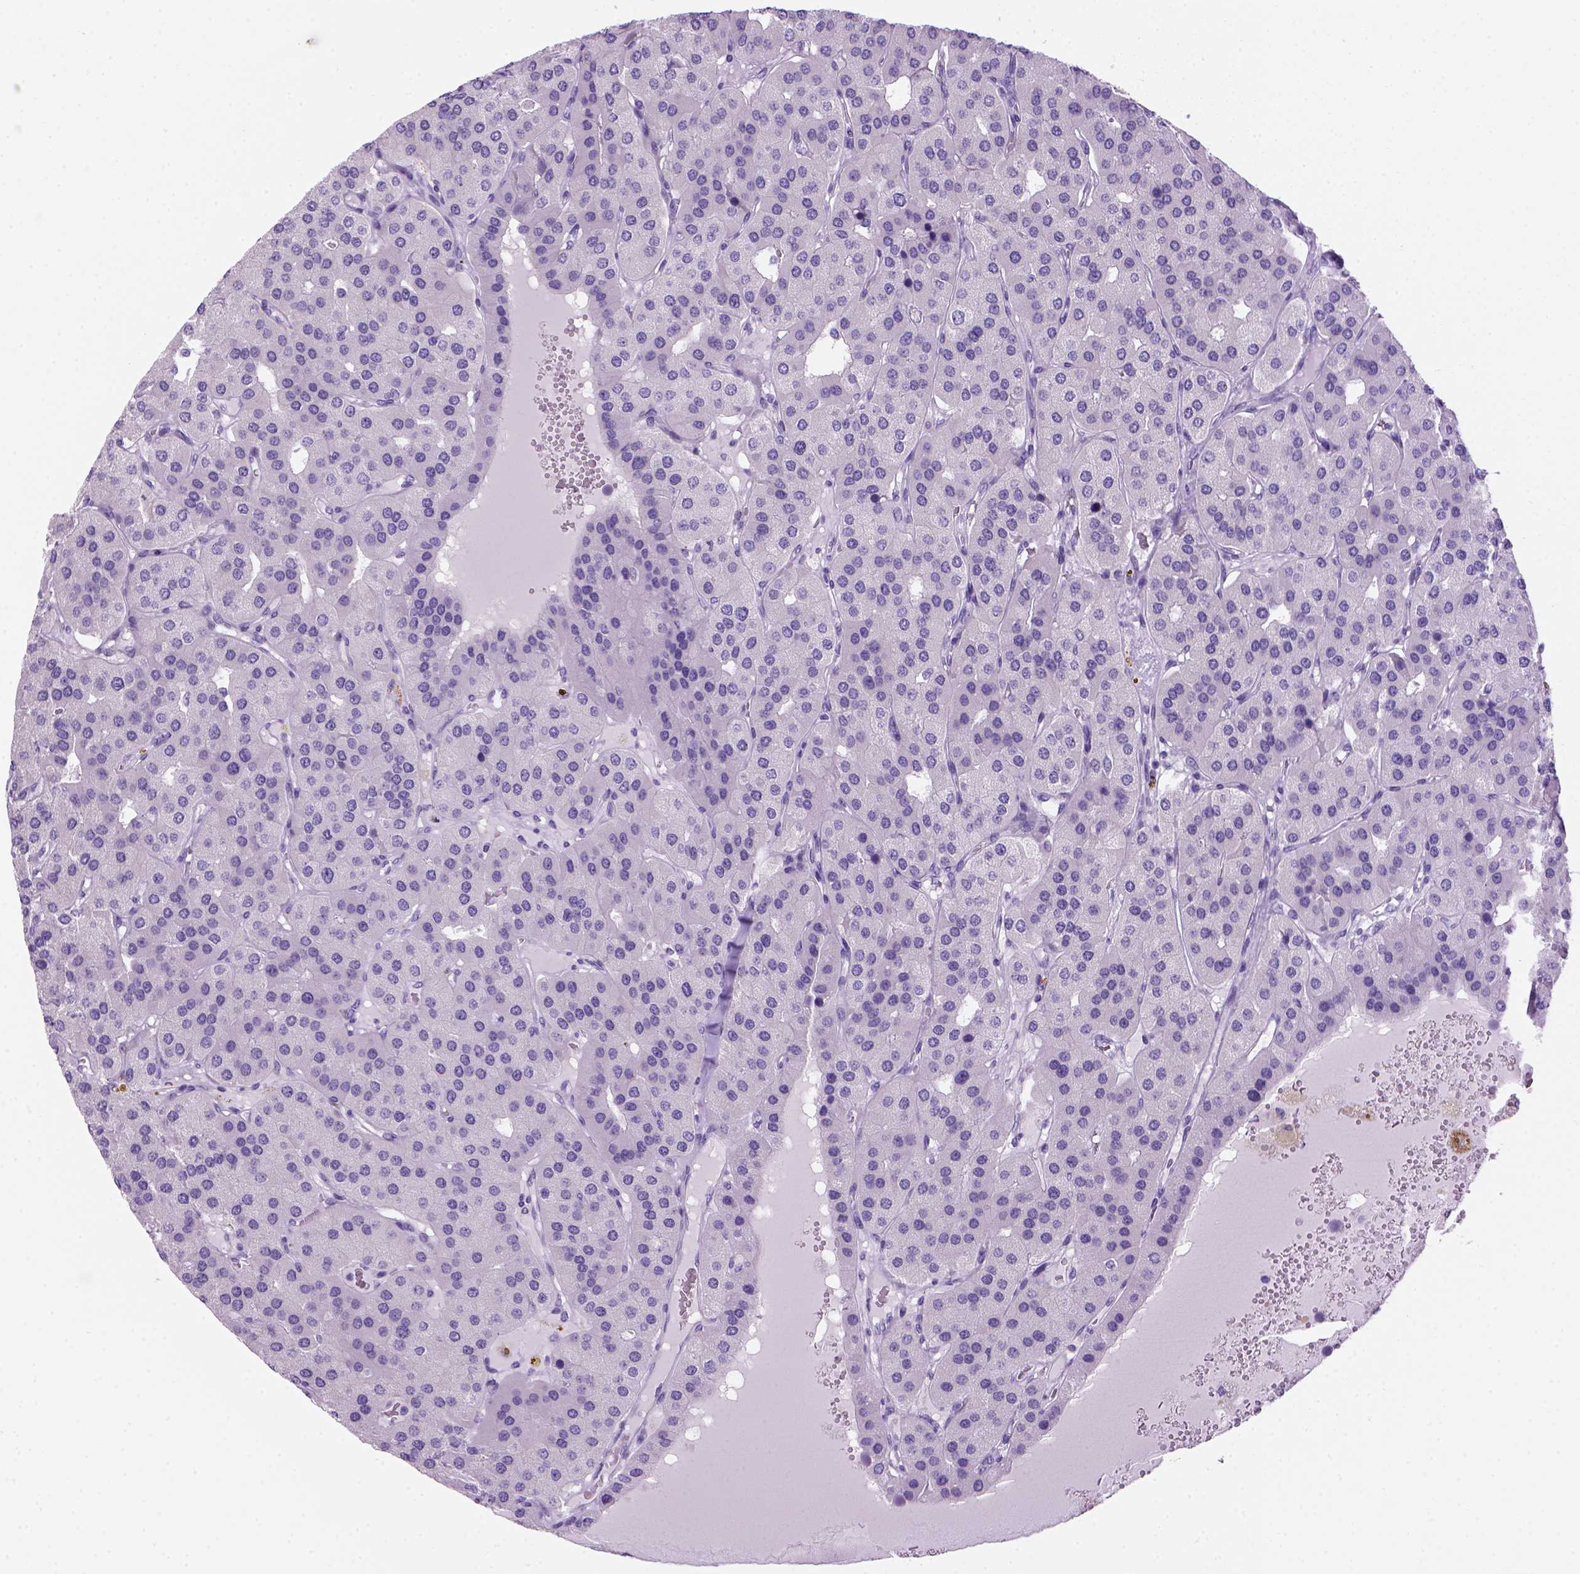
{"staining": {"intensity": "negative", "quantity": "none", "location": "none"}, "tissue": "parathyroid gland", "cell_type": "Glandular cells", "image_type": "normal", "snomed": [{"axis": "morphology", "description": "Normal tissue, NOS"}, {"axis": "morphology", "description": "Adenoma, NOS"}, {"axis": "topography", "description": "Parathyroid gland"}], "caption": "High power microscopy image of an immunohistochemistry (IHC) image of normal parathyroid gland, revealing no significant positivity in glandular cells.", "gene": "ARHGEF33", "patient": {"sex": "female", "age": 86}}